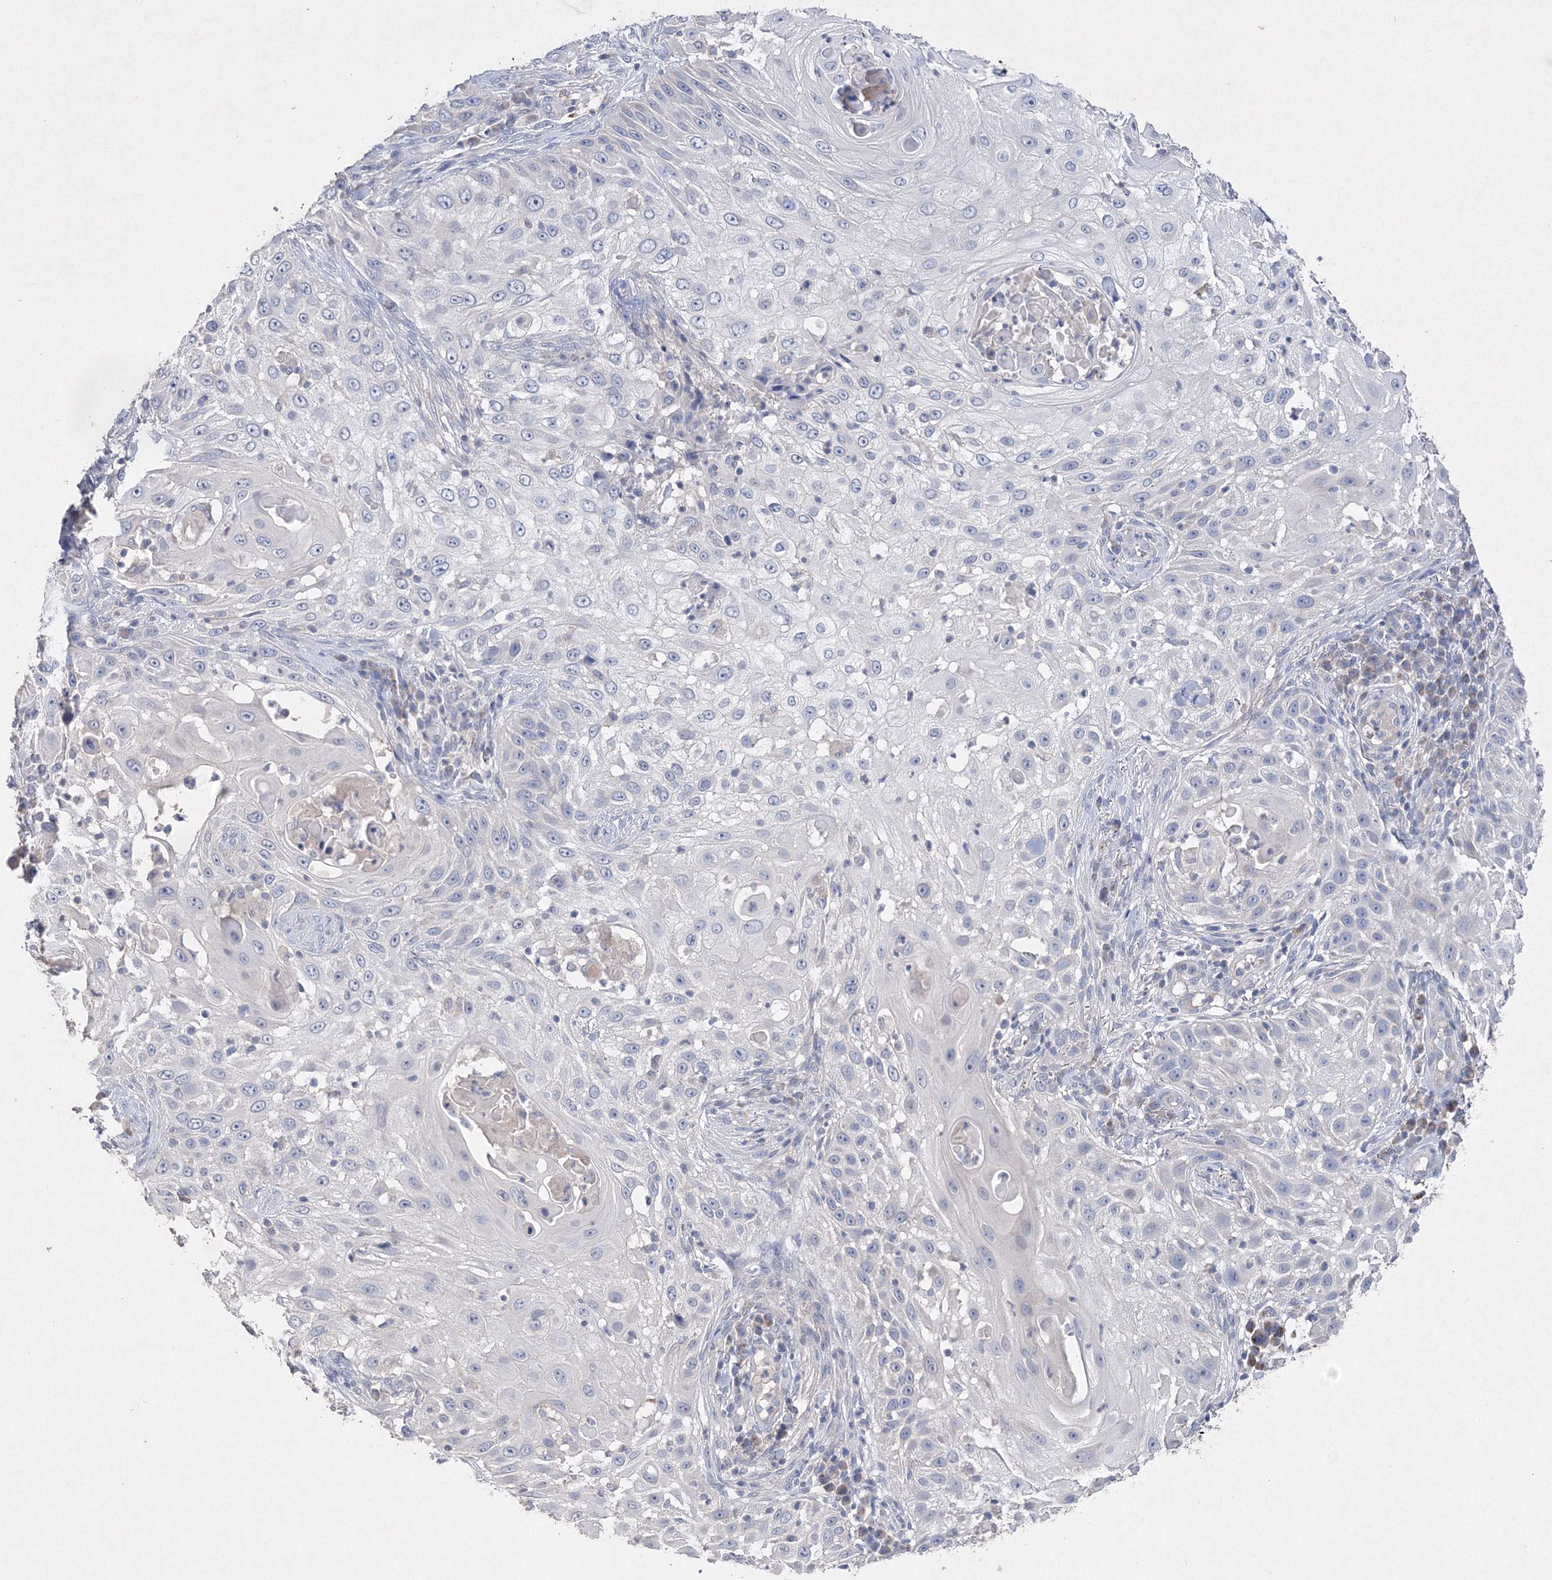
{"staining": {"intensity": "negative", "quantity": "none", "location": "none"}, "tissue": "skin cancer", "cell_type": "Tumor cells", "image_type": "cancer", "snomed": [{"axis": "morphology", "description": "Squamous cell carcinoma, NOS"}, {"axis": "topography", "description": "Skin"}], "caption": "An image of human squamous cell carcinoma (skin) is negative for staining in tumor cells. (DAB (3,3'-diaminobenzidine) immunohistochemistry with hematoxylin counter stain).", "gene": "GLS", "patient": {"sex": "female", "age": 44}}